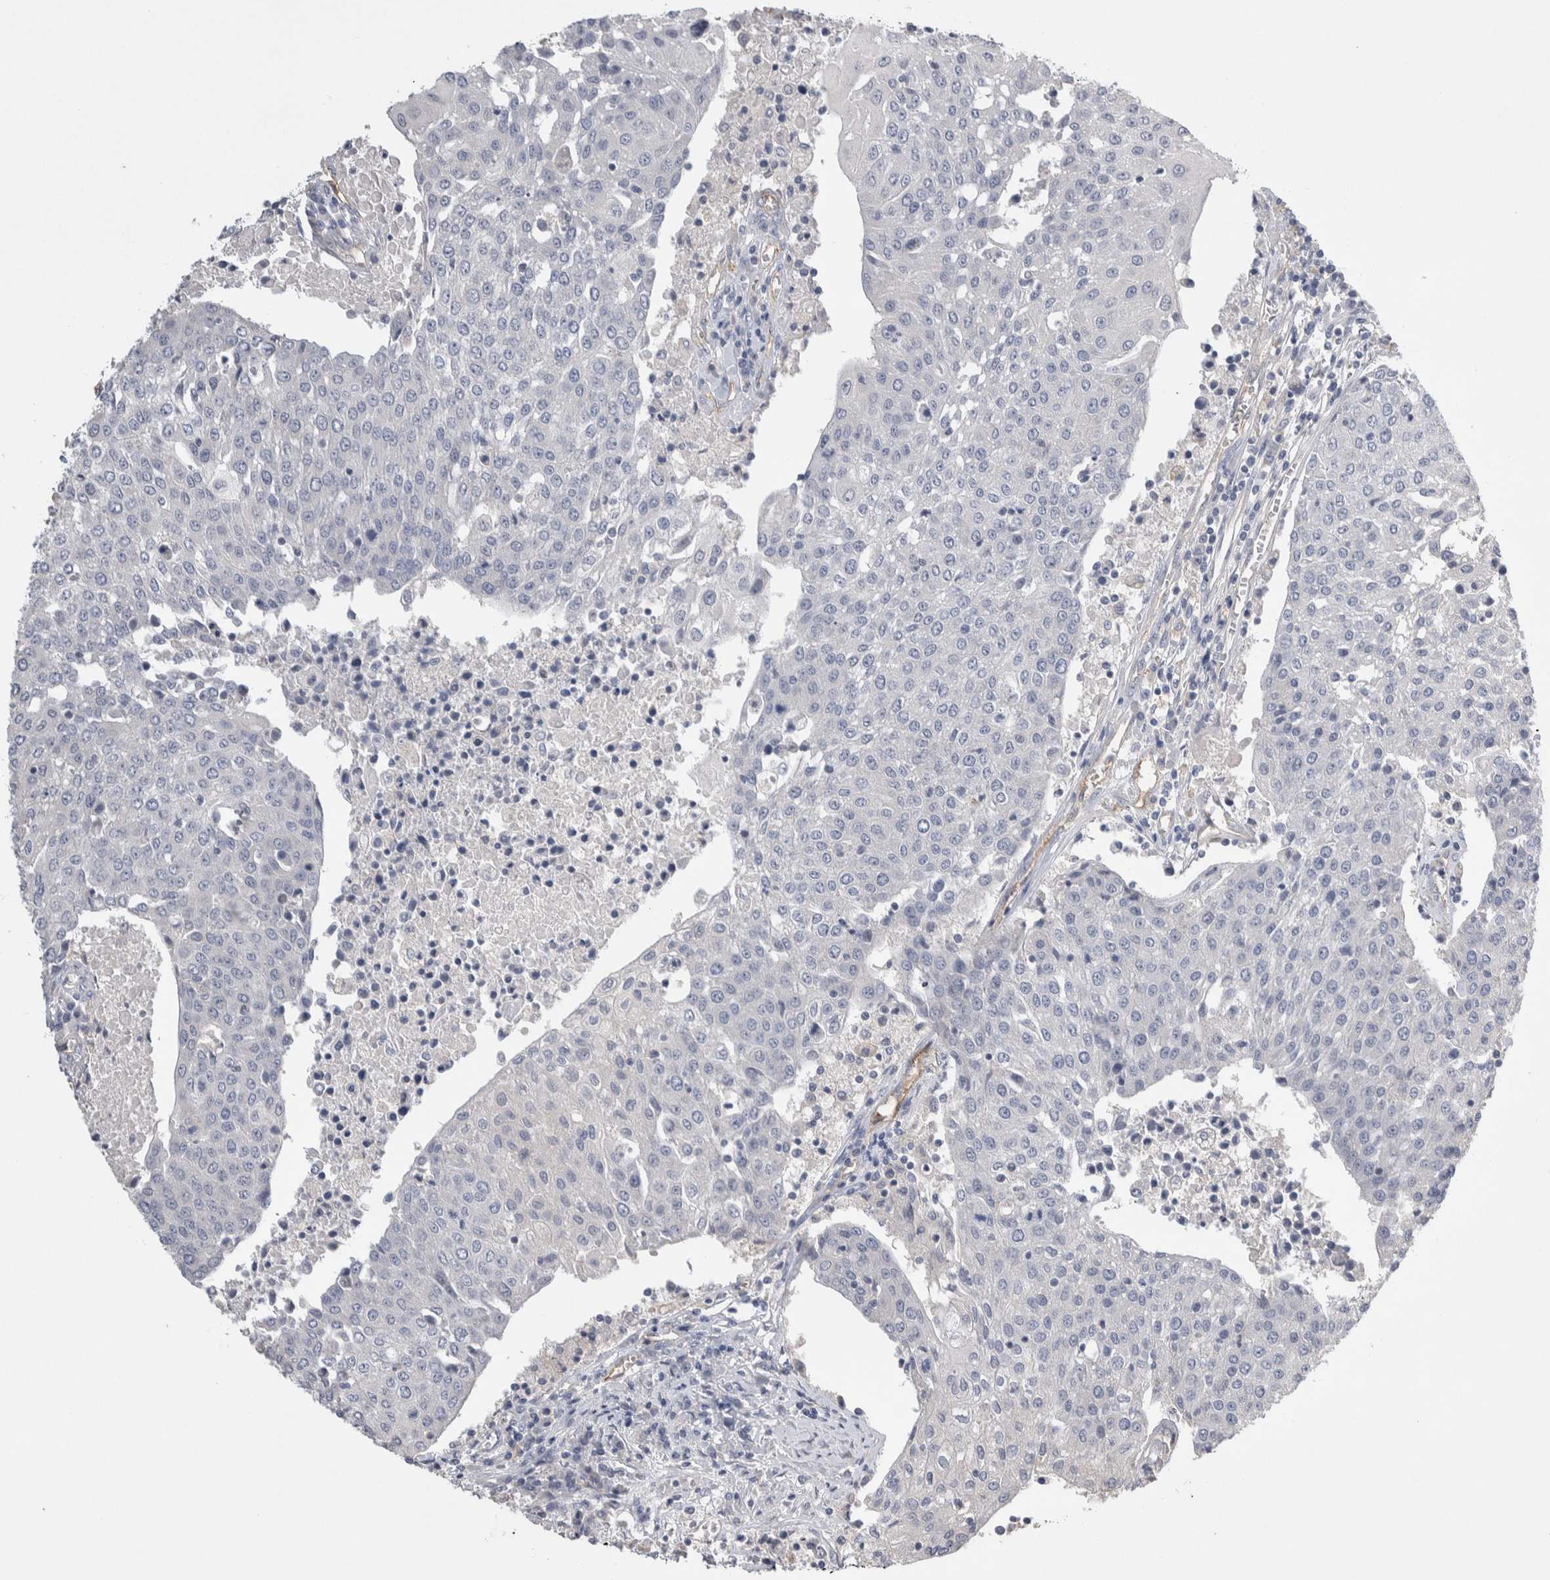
{"staining": {"intensity": "negative", "quantity": "none", "location": "none"}, "tissue": "urothelial cancer", "cell_type": "Tumor cells", "image_type": "cancer", "snomed": [{"axis": "morphology", "description": "Urothelial carcinoma, High grade"}, {"axis": "topography", "description": "Urinary bladder"}], "caption": "This is an immunohistochemistry histopathology image of urothelial cancer. There is no positivity in tumor cells.", "gene": "CEP131", "patient": {"sex": "female", "age": 85}}